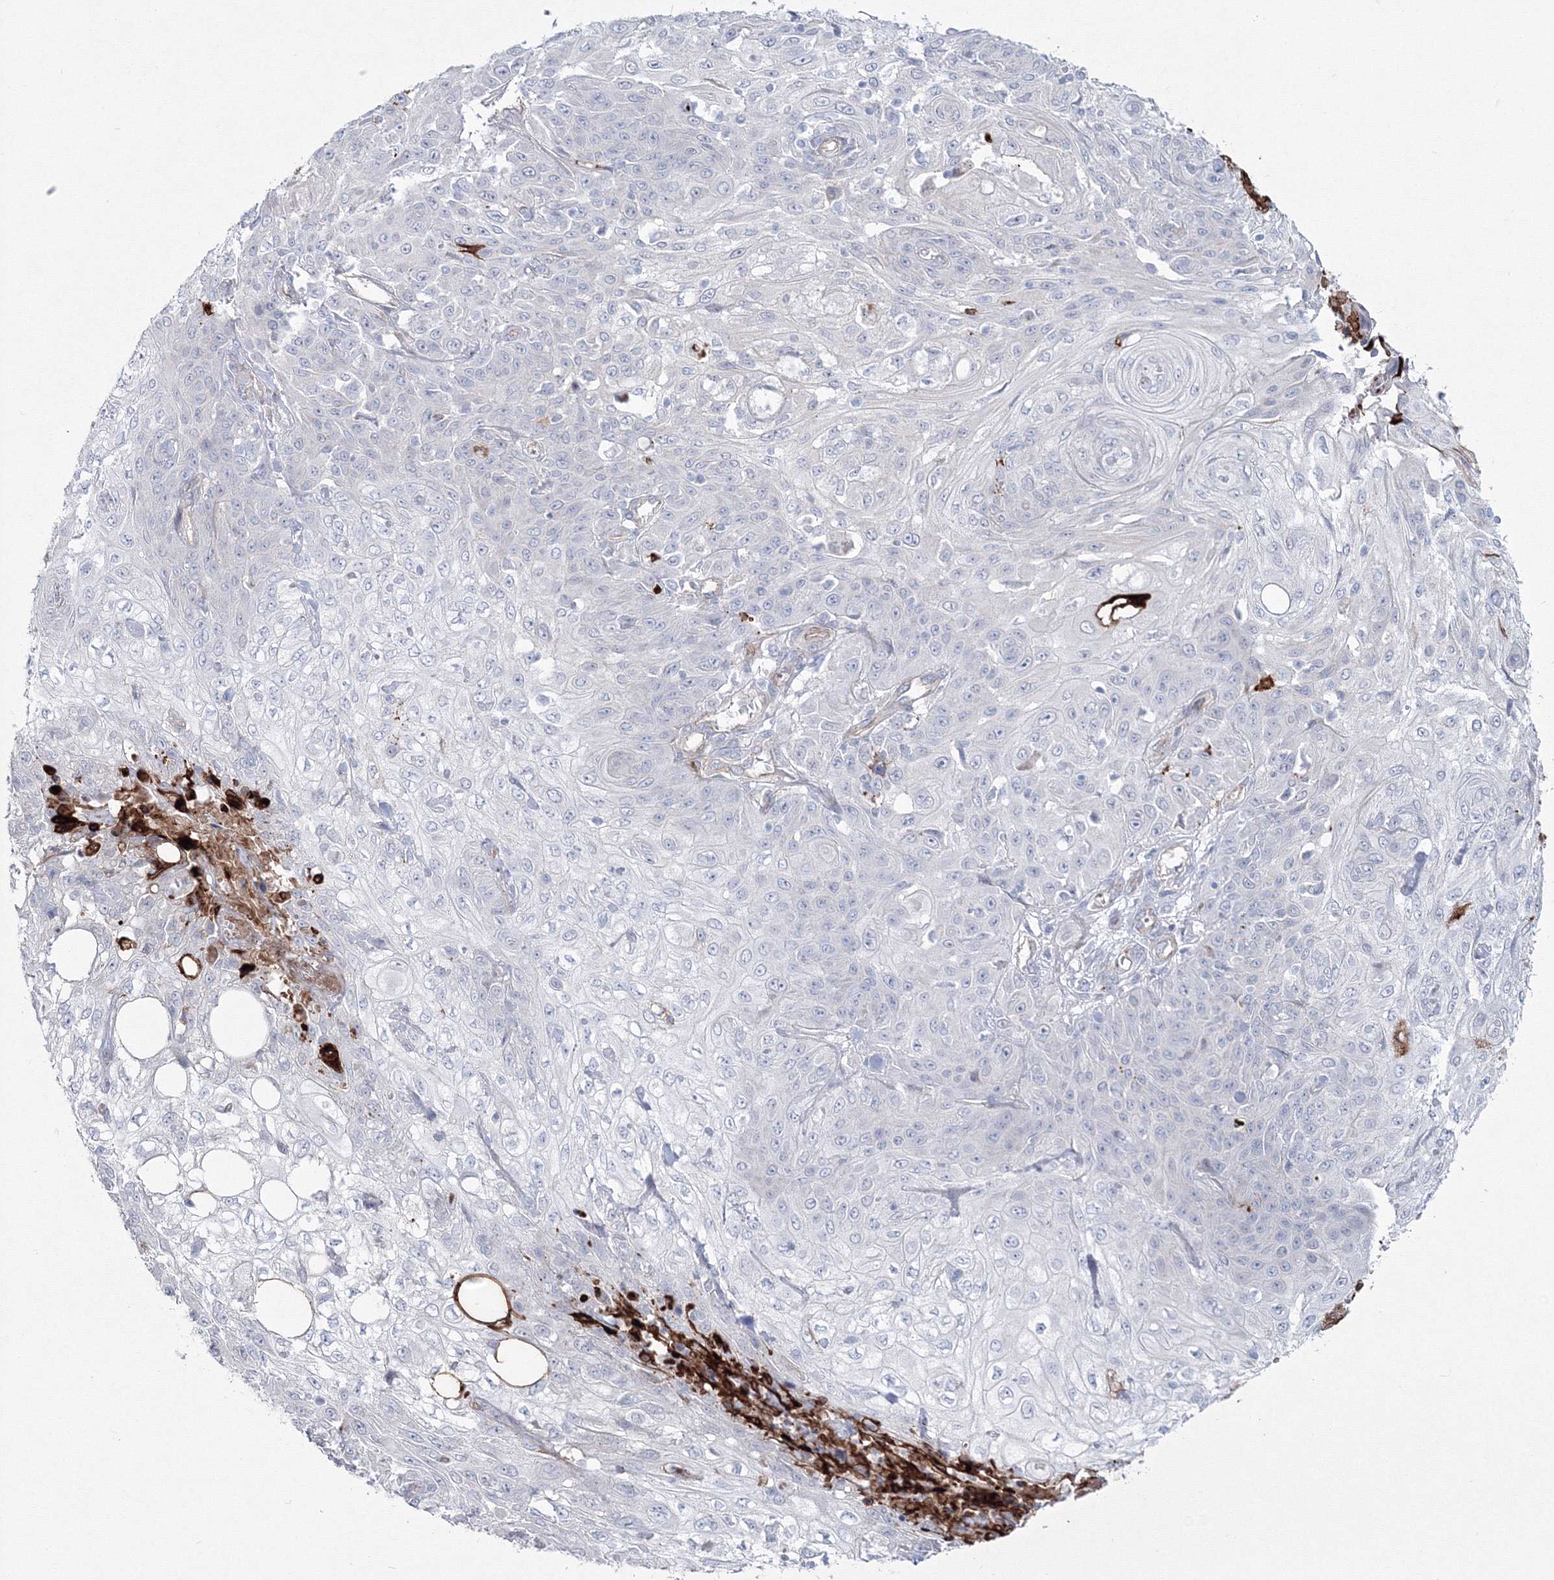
{"staining": {"intensity": "negative", "quantity": "none", "location": "none"}, "tissue": "skin cancer", "cell_type": "Tumor cells", "image_type": "cancer", "snomed": [{"axis": "morphology", "description": "Squamous cell carcinoma, NOS"}, {"axis": "morphology", "description": "Squamous cell carcinoma, metastatic, NOS"}, {"axis": "topography", "description": "Skin"}, {"axis": "topography", "description": "Lymph node"}], "caption": "This is a micrograph of immunohistochemistry staining of skin cancer (squamous cell carcinoma), which shows no expression in tumor cells.", "gene": "HYAL2", "patient": {"sex": "male", "age": 75}}